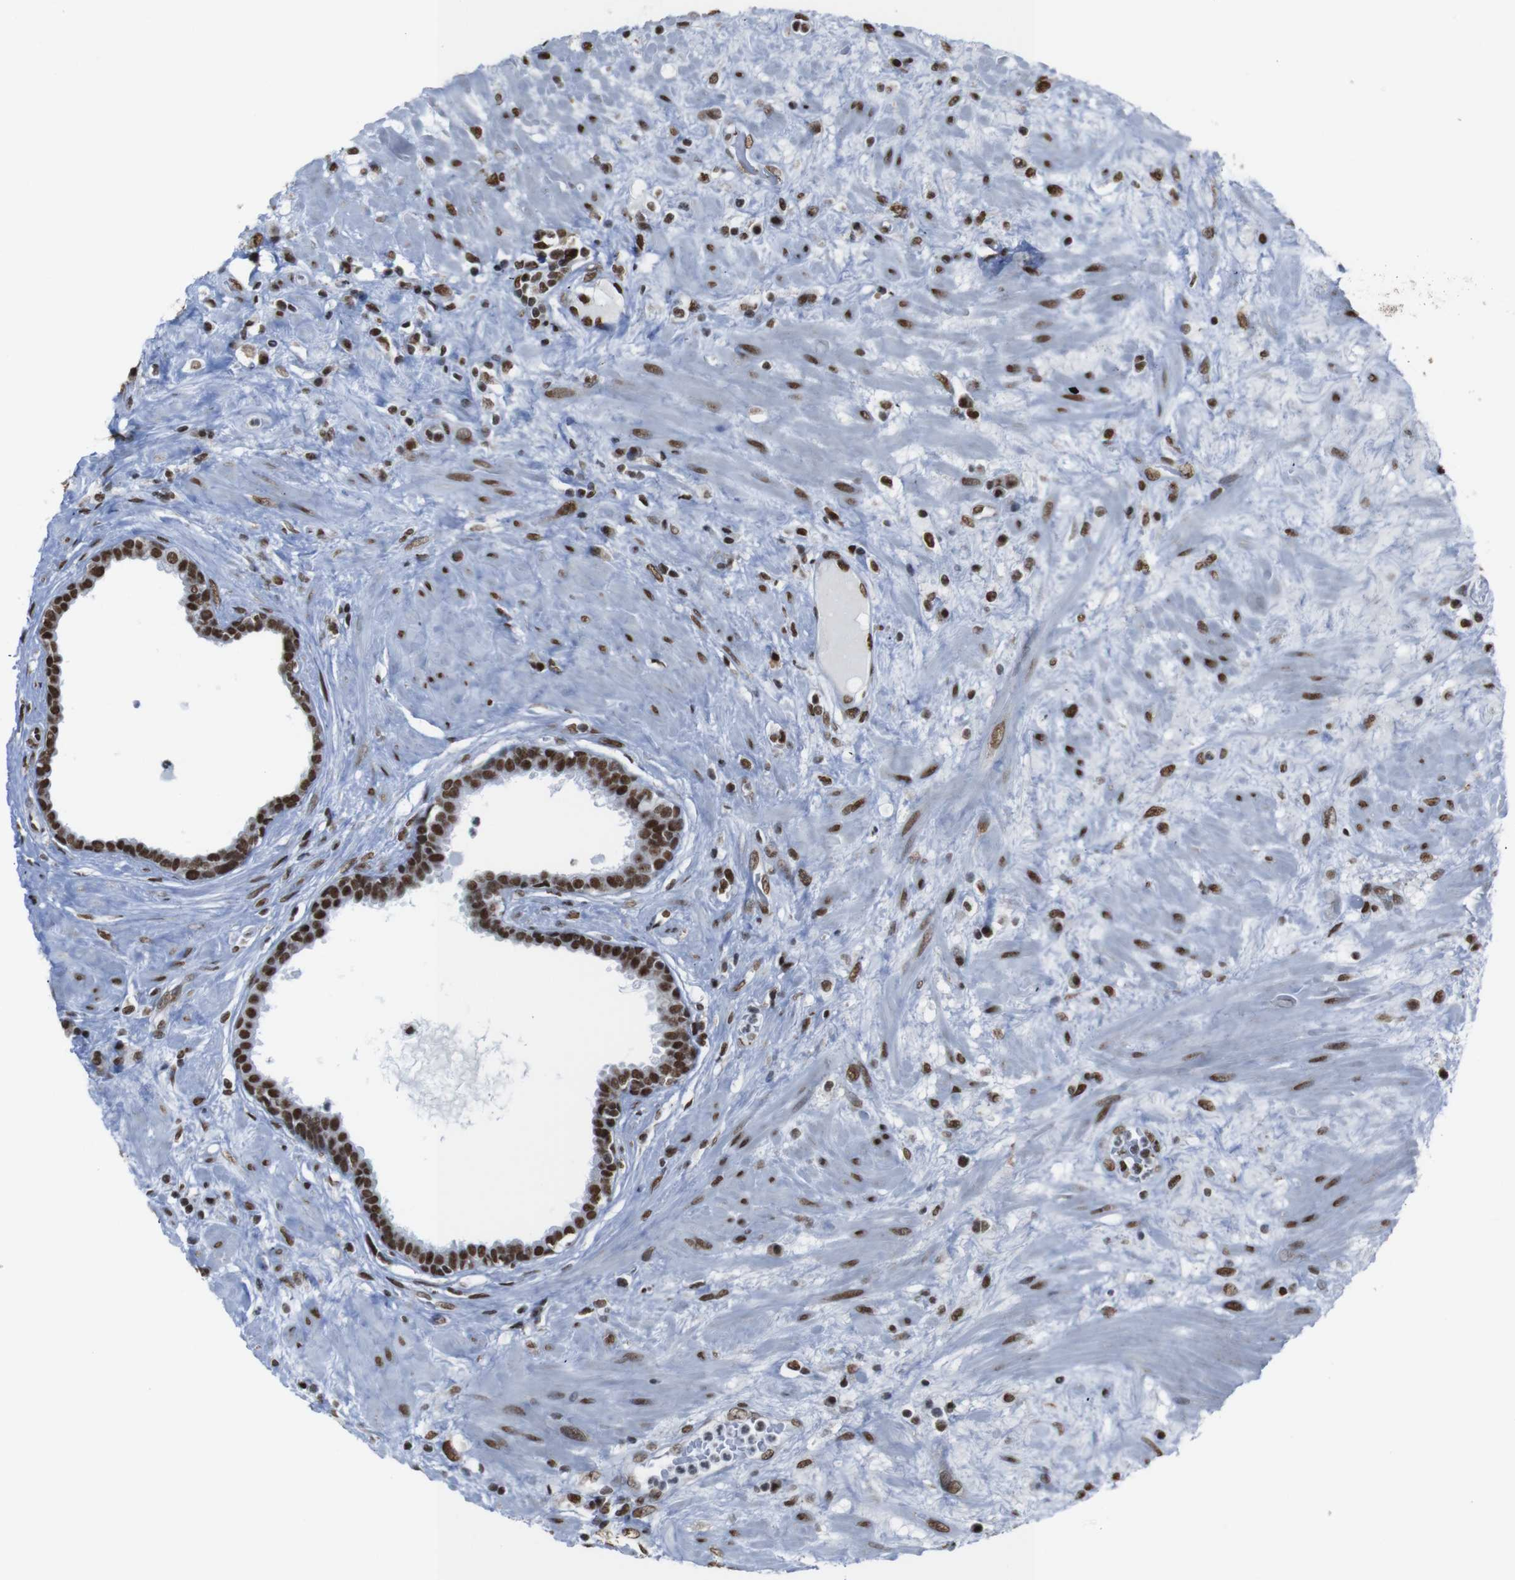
{"staining": {"intensity": "strong", "quantity": ">75%", "location": "nuclear"}, "tissue": "seminal vesicle", "cell_type": "Glandular cells", "image_type": "normal", "snomed": [{"axis": "morphology", "description": "Normal tissue, NOS"}, {"axis": "topography", "description": "Seminal veicle"}], "caption": "DAB (3,3'-diaminobenzidine) immunohistochemical staining of normal seminal vesicle displays strong nuclear protein positivity in approximately >75% of glandular cells.", "gene": "ROMO1", "patient": {"sex": "male", "age": 61}}